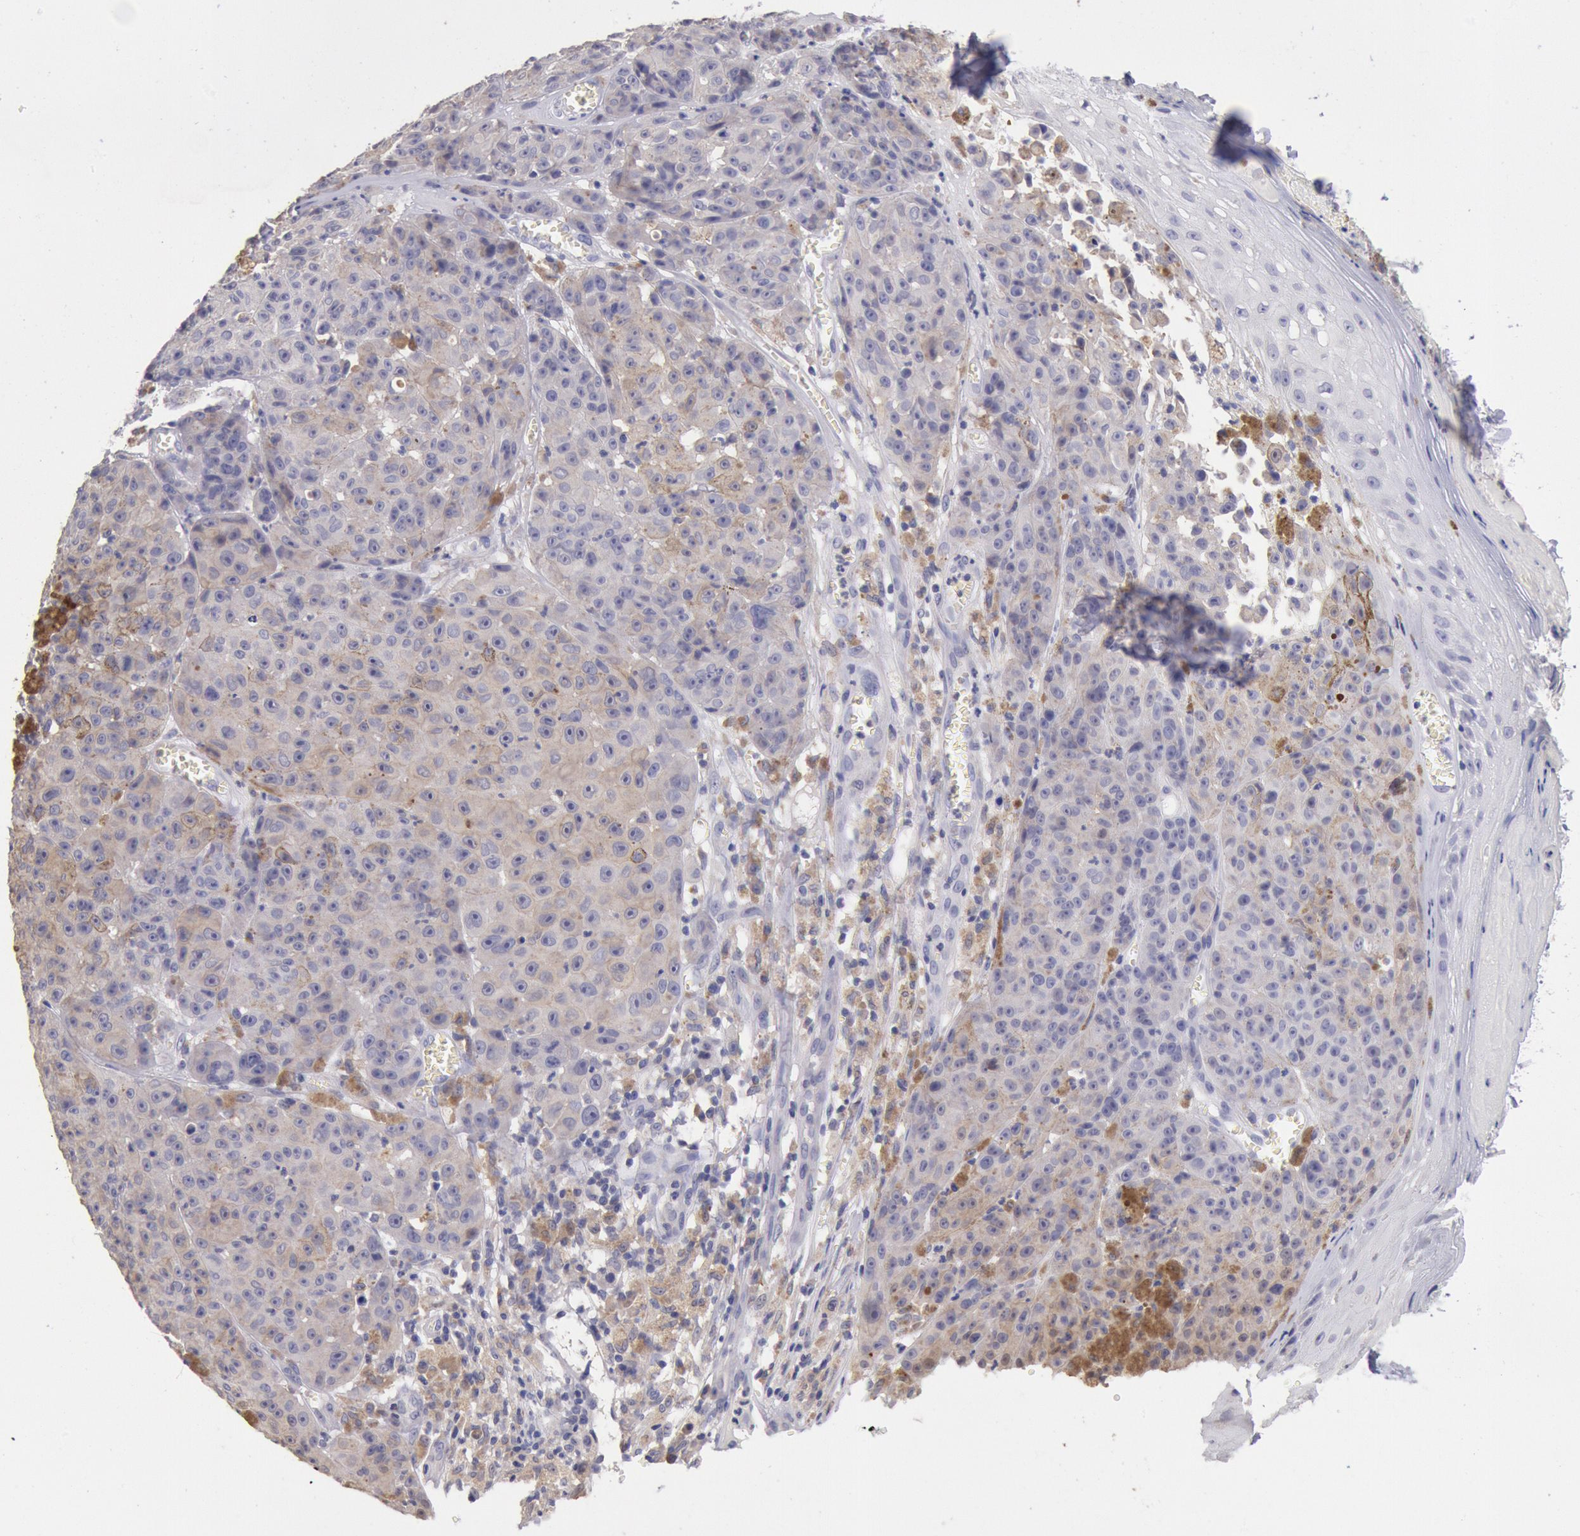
{"staining": {"intensity": "weak", "quantity": ">75%", "location": "cytoplasmic/membranous"}, "tissue": "melanoma", "cell_type": "Tumor cells", "image_type": "cancer", "snomed": [{"axis": "morphology", "description": "Malignant melanoma, NOS"}, {"axis": "topography", "description": "Skin"}], "caption": "Immunohistochemical staining of melanoma exhibits low levels of weak cytoplasmic/membranous staining in about >75% of tumor cells. Nuclei are stained in blue.", "gene": "GAL3ST1", "patient": {"sex": "male", "age": 64}}